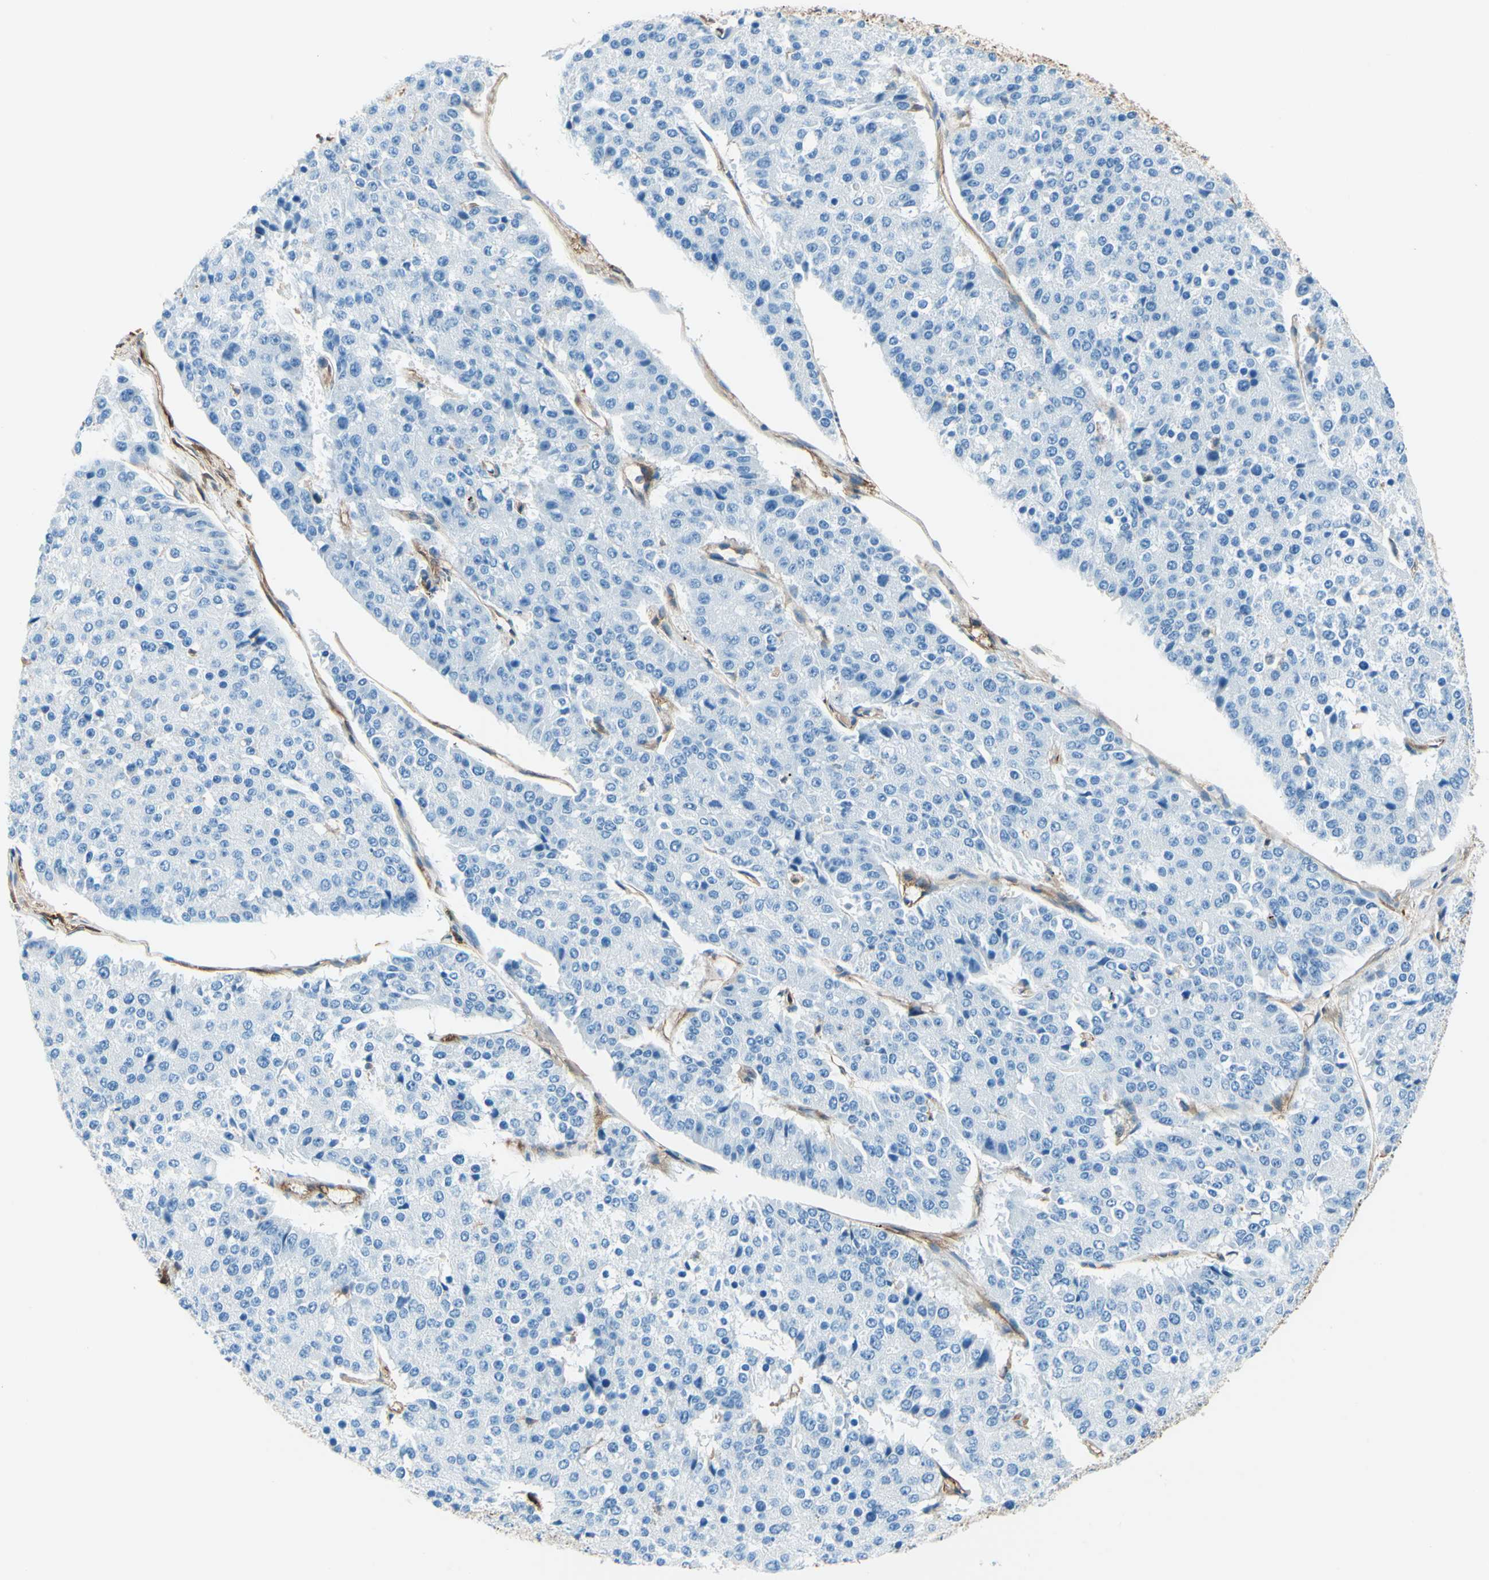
{"staining": {"intensity": "negative", "quantity": "none", "location": "none"}, "tissue": "pancreatic cancer", "cell_type": "Tumor cells", "image_type": "cancer", "snomed": [{"axis": "morphology", "description": "Adenocarcinoma, NOS"}, {"axis": "topography", "description": "Pancreas"}], "caption": "DAB immunohistochemical staining of human adenocarcinoma (pancreatic) reveals no significant positivity in tumor cells.", "gene": "DPYSL3", "patient": {"sex": "male", "age": 50}}